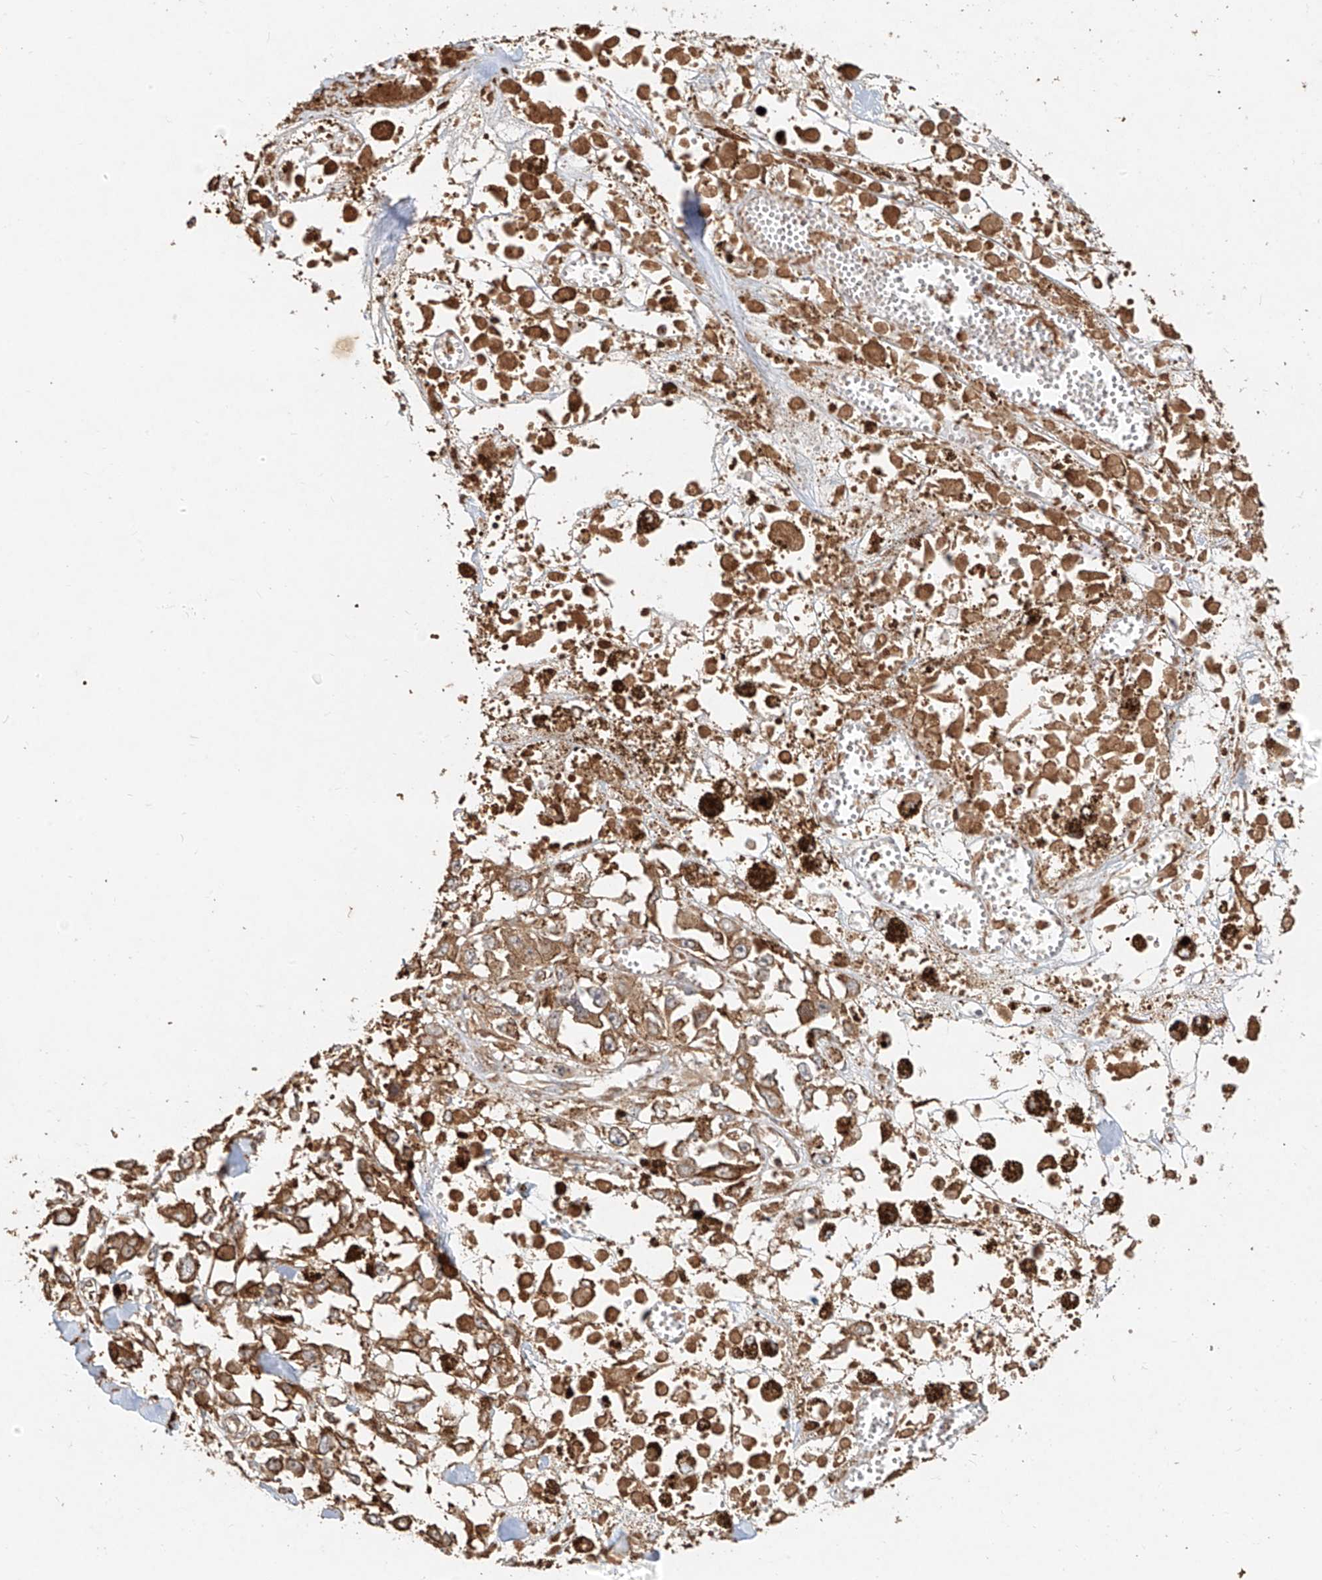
{"staining": {"intensity": "moderate", "quantity": ">75%", "location": "cytoplasmic/membranous"}, "tissue": "melanoma", "cell_type": "Tumor cells", "image_type": "cancer", "snomed": [{"axis": "morphology", "description": "Malignant melanoma, Metastatic site"}, {"axis": "topography", "description": "Lymph node"}], "caption": "A medium amount of moderate cytoplasmic/membranous staining is appreciated in approximately >75% of tumor cells in malignant melanoma (metastatic site) tissue.", "gene": "EFNB1", "patient": {"sex": "male", "age": 59}}